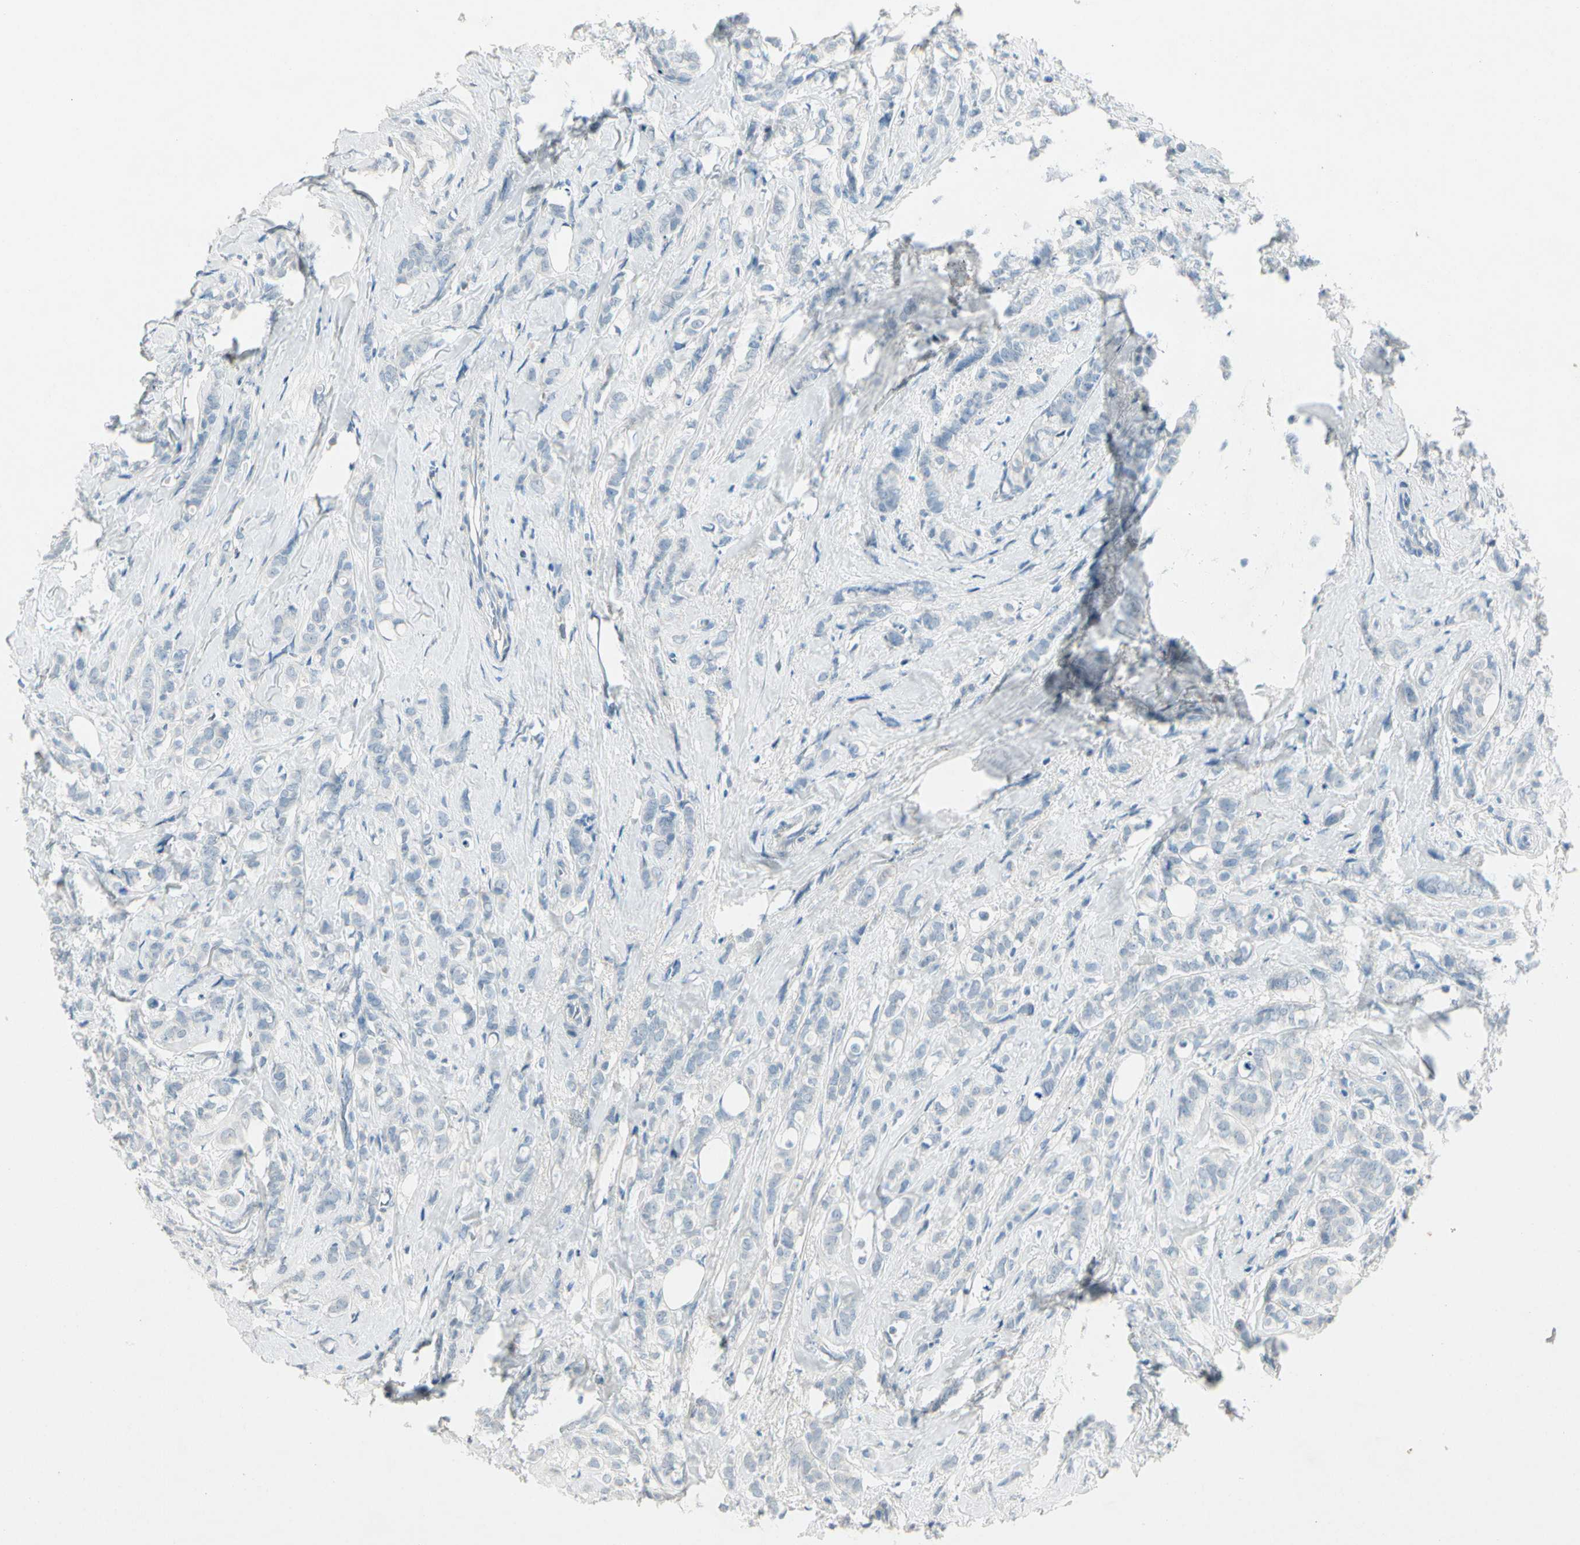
{"staining": {"intensity": "negative", "quantity": "none", "location": "none"}, "tissue": "breast cancer", "cell_type": "Tumor cells", "image_type": "cancer", "snomed": [{"axis": "morphology", "description": "Lobular carcinoma"}, {"axis": "topography", "description": "Breast"}], "caption": "A photomicrograph of human lobular carcinoma (breast) is negative for staining in tumor cells.", "gene": "SERPIND1", "patient": {"sex": "female", "age": 60}}